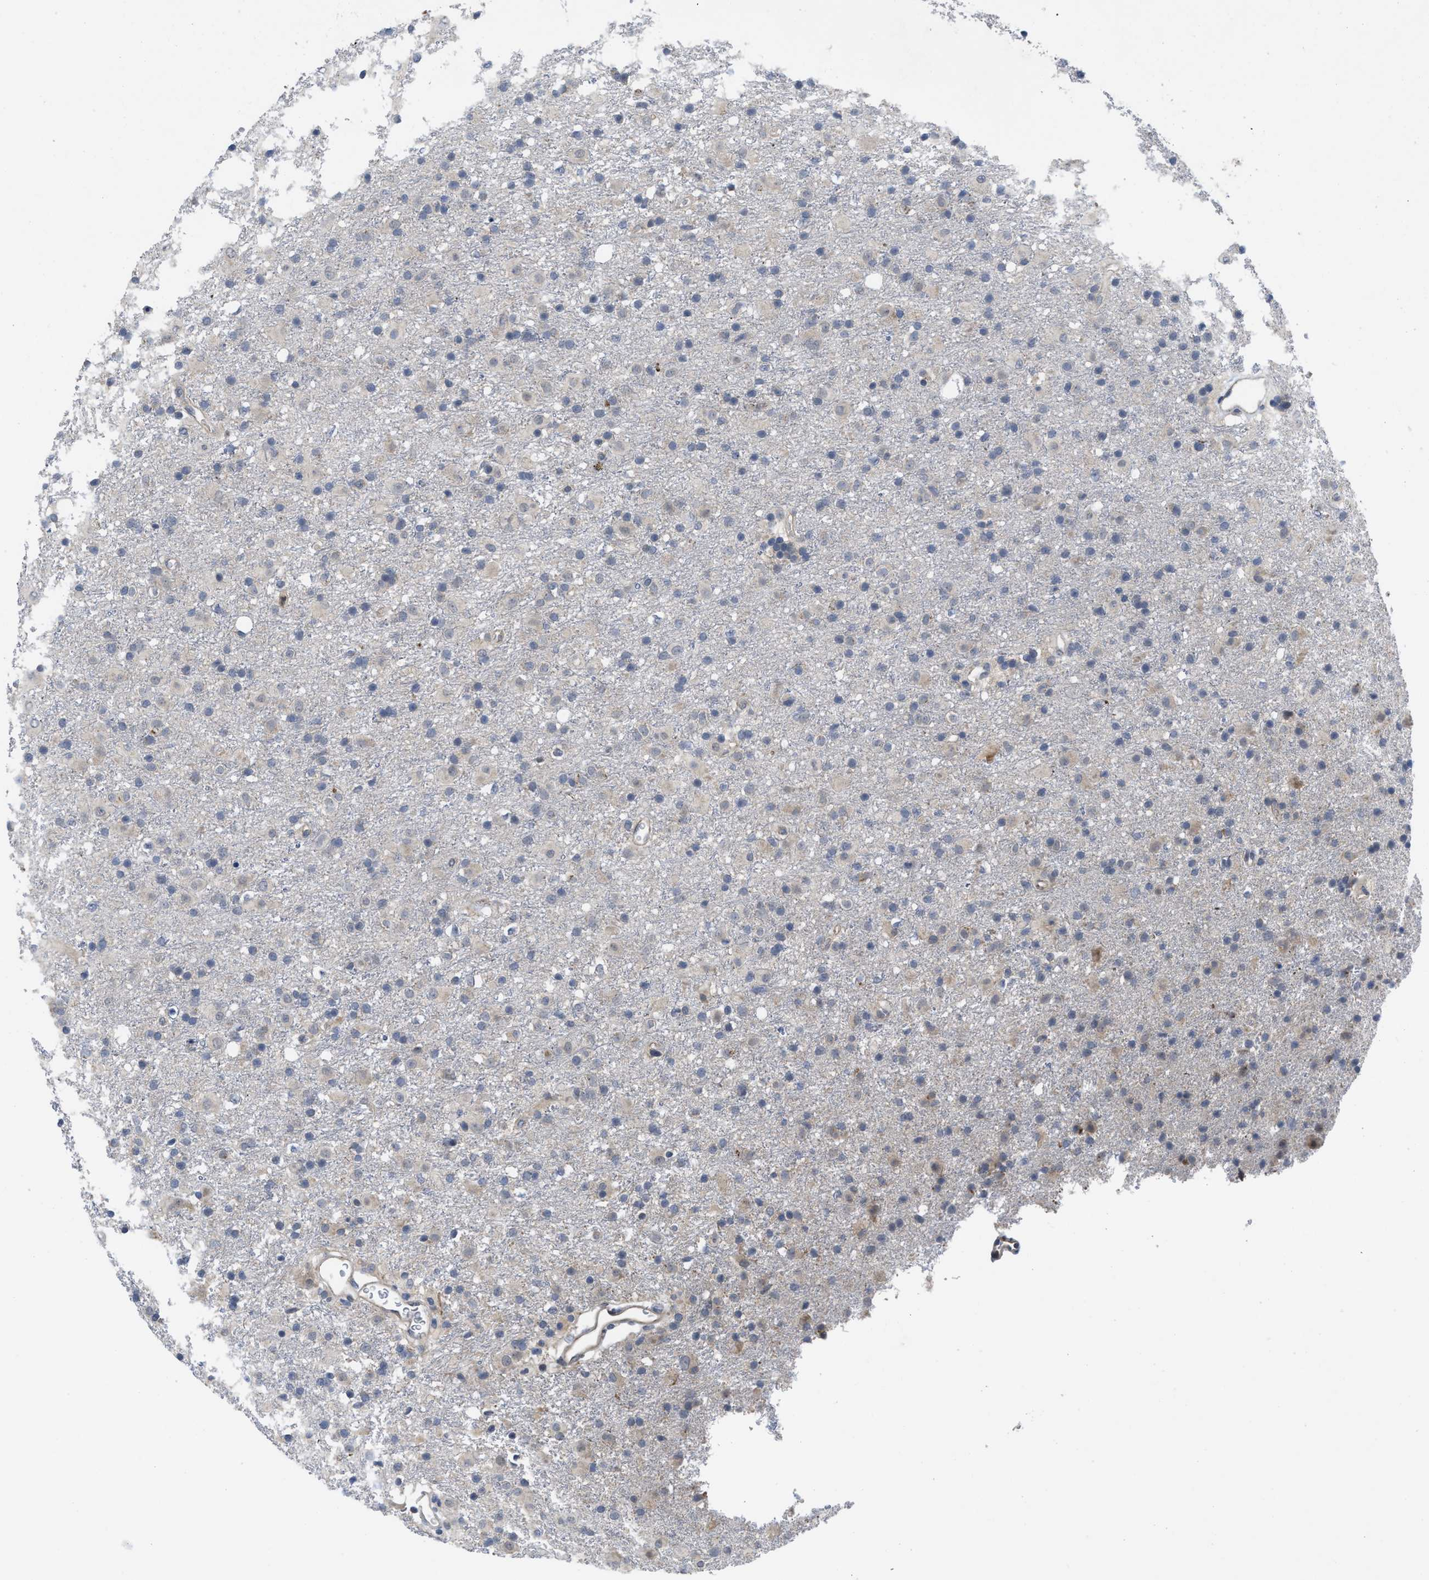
{"staining": {"intensity": "negative", "quantity": "none", "location": "none"}, "tissue": "glioma", "cell_type": "Tumor cells", "image_type": "cancer", "snomed": [{"axis": "morphology", "description": "Glioma, malignant, Low grade"}, {"axis": "topography", "description": "Brain"}], "caption": "Immunohistochemical staining of glioma displays no significant positivity in tumor cells. The staining is performed using DAB (3,3'-diaminobenzidine) brown chromogen with nuclei counter-stained in using hematoxylin.", "gene": "LDAF1", "patient": {"sex": "male", "age": 65}}